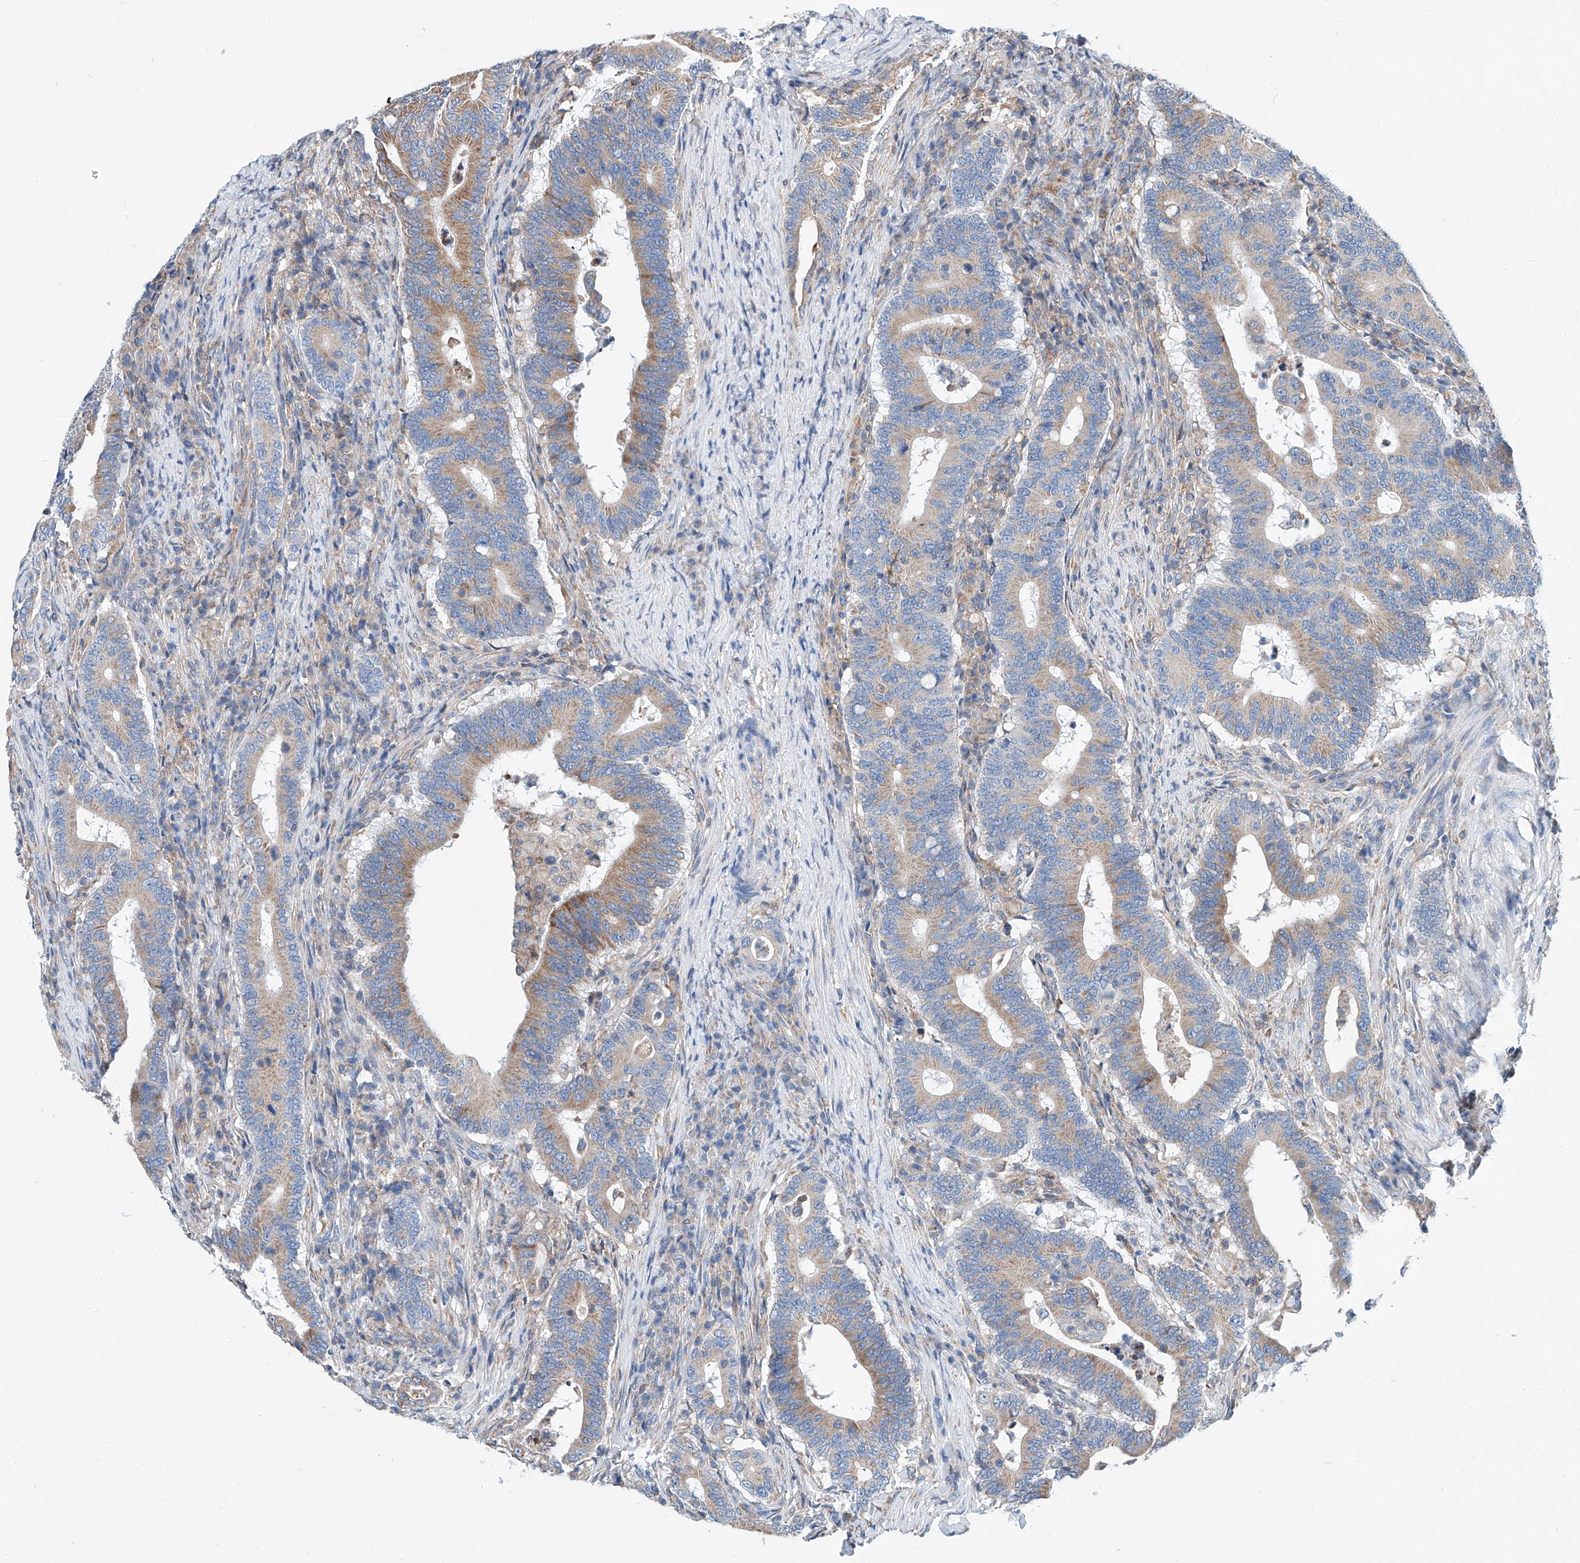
{"staining": {"intensity": "moderate", "quantity": "25%-75%", "location": "cytoplasmic/membranous"}, "tissue": "colorectal cancer", "cell_type": "Tumor cells", "image_type": "cancer", "snomed": [{"axis": "morphology", "description": "Adenocarcinoma, NOS"}, {"axis": "topography", "description": "Colon"}], "caption": "Moderate cytoplasmic/membranous protein positivity is identified in approximately 25%-75% of tumor cells in colorectal adenocarcinoma.", "gene": "MAD2L1", "patient": {"sex": "female", "age": 66}}